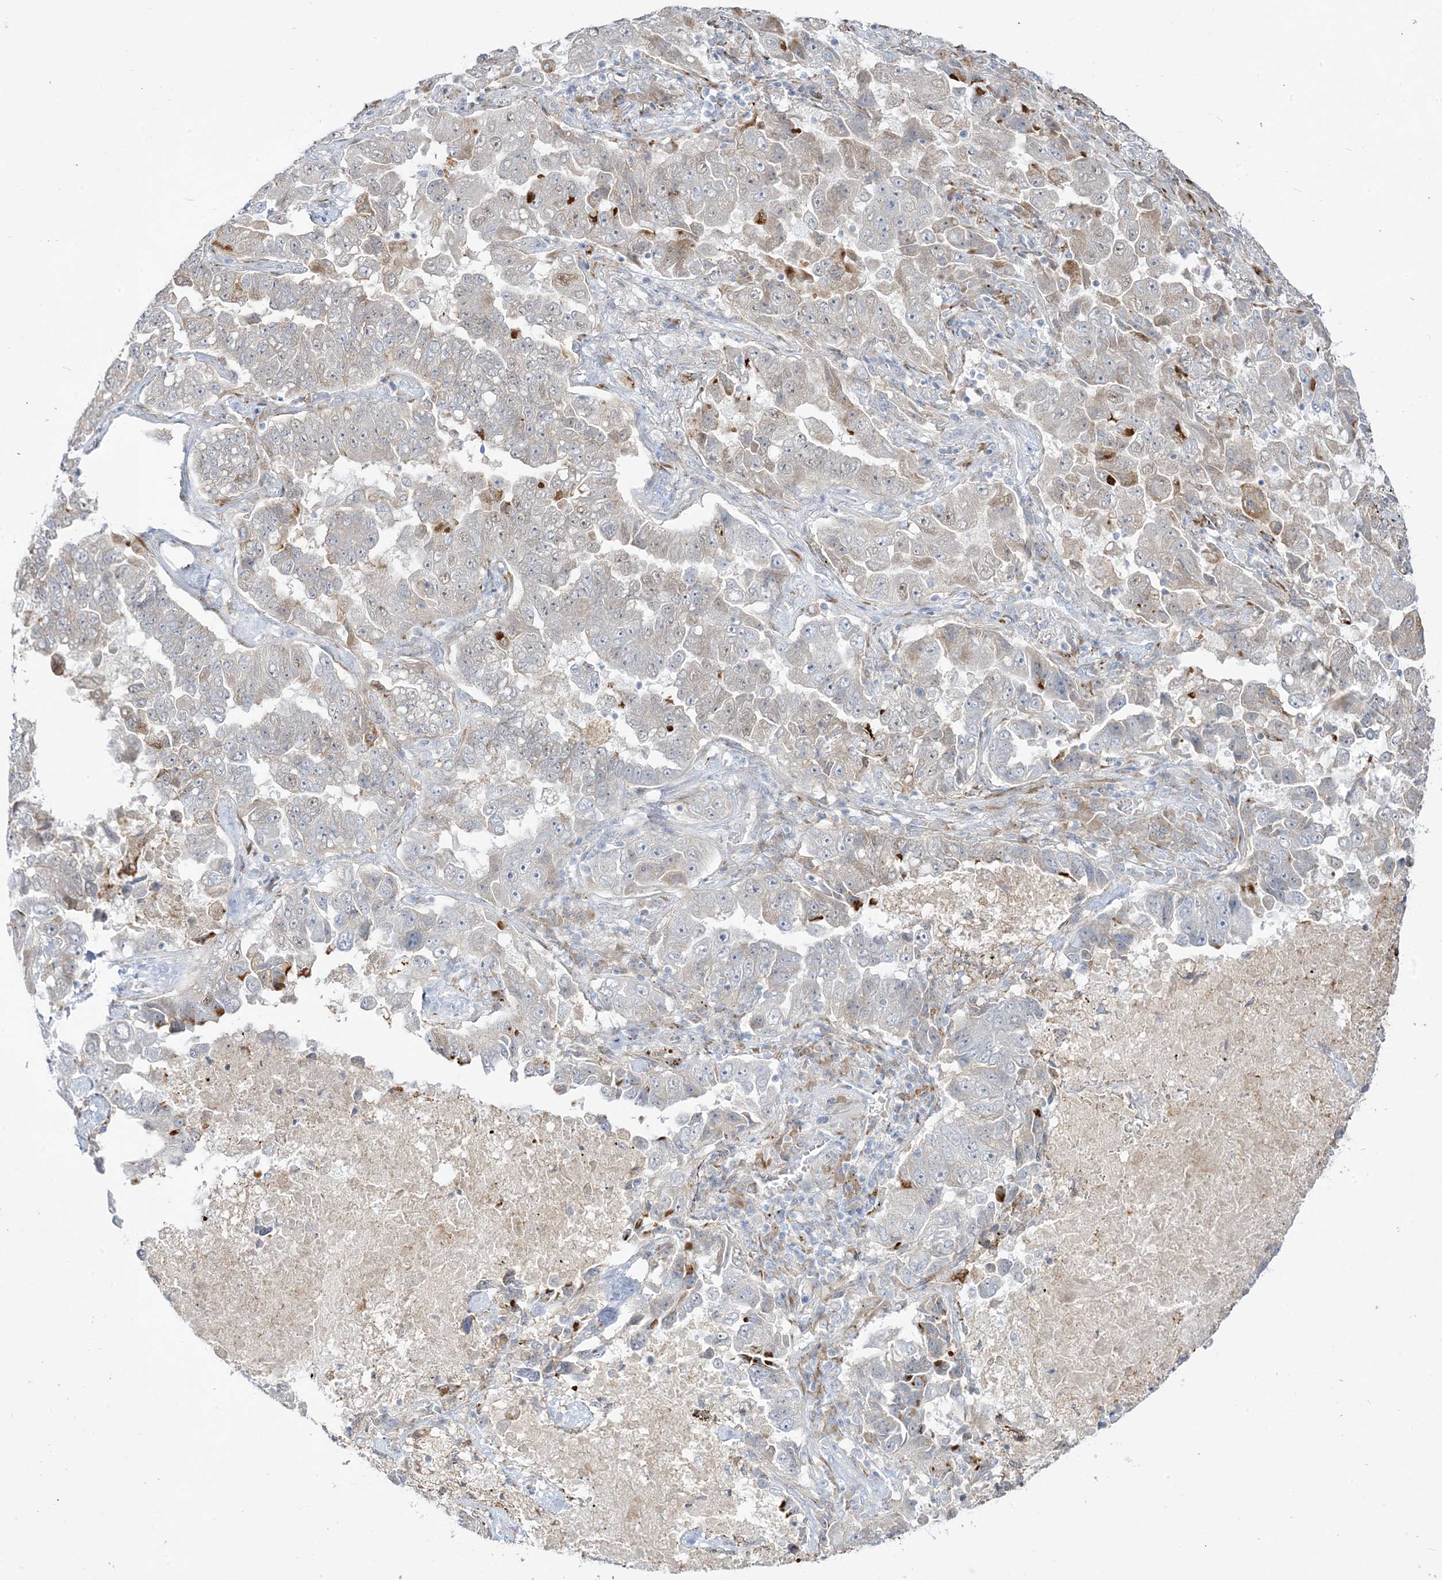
{"staining": {"intensity": "weak", "quantity": "<25%", "location": "cytoplasmic/membranous"}, "tissue": "lung cancer", "cell_type": "Tumor cells", "image_type": "cancer", "snomed": [{"axis": "morphology", "description": "Adenocarcinoma, NOS"}, {"axis": "topography", "description": "Lung"}], "caption": "The immunohistochemistry image has no significant positivity in tumor cells of lung adenocarcinoma tissue. The staining was performed using DAB to visualize the protein expression in brown, while the nuclei were stained in blue with hematoxylin (Magnification: 20x).", "gene": "LOXL3", "patient": {"sex": "female", "age": 51}}